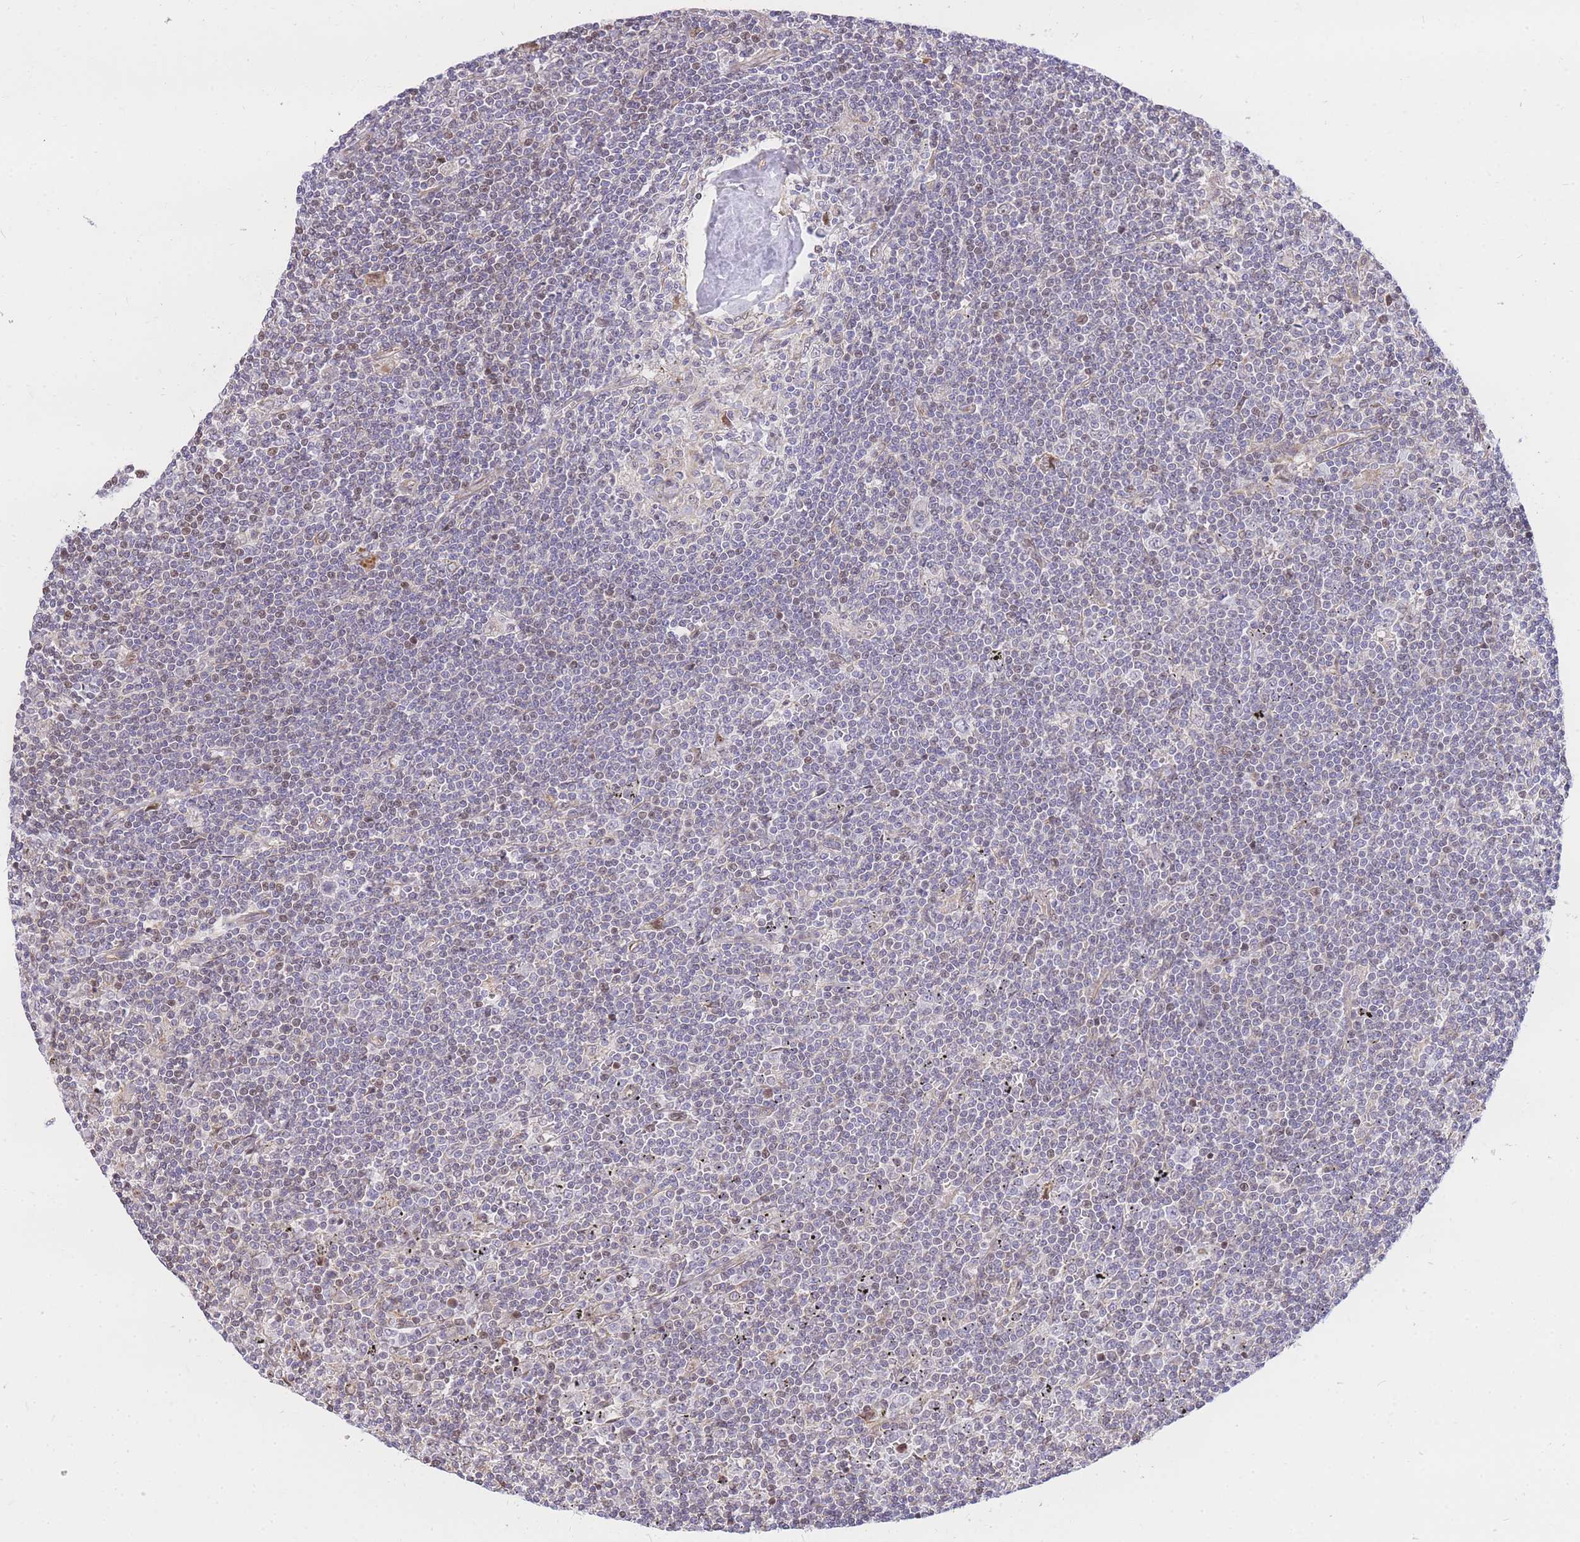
{"staining": {"intensity": "weak", "quantity": "<25%", "location": "nuclear"}, "tissue": "lymphoma", "cell_type": "Tumor cells", "image_type": "cancer", "snomed": [{"axis": "morphology", "description": "Malignant lymphoma, non-Hodgkin's type, Low grade"}, {"axis": "topography", "description": "Spleen"}], "caption": "IHC histopathology image of neoplastic tissue: malignant lymphoma, non-Hodgkin's type (low-grade) stained with DAB demonstrates no significant protein positivity in tumor cells.", "gene": "S100PBP", "patient": {"sex": "male", "age": 76}}